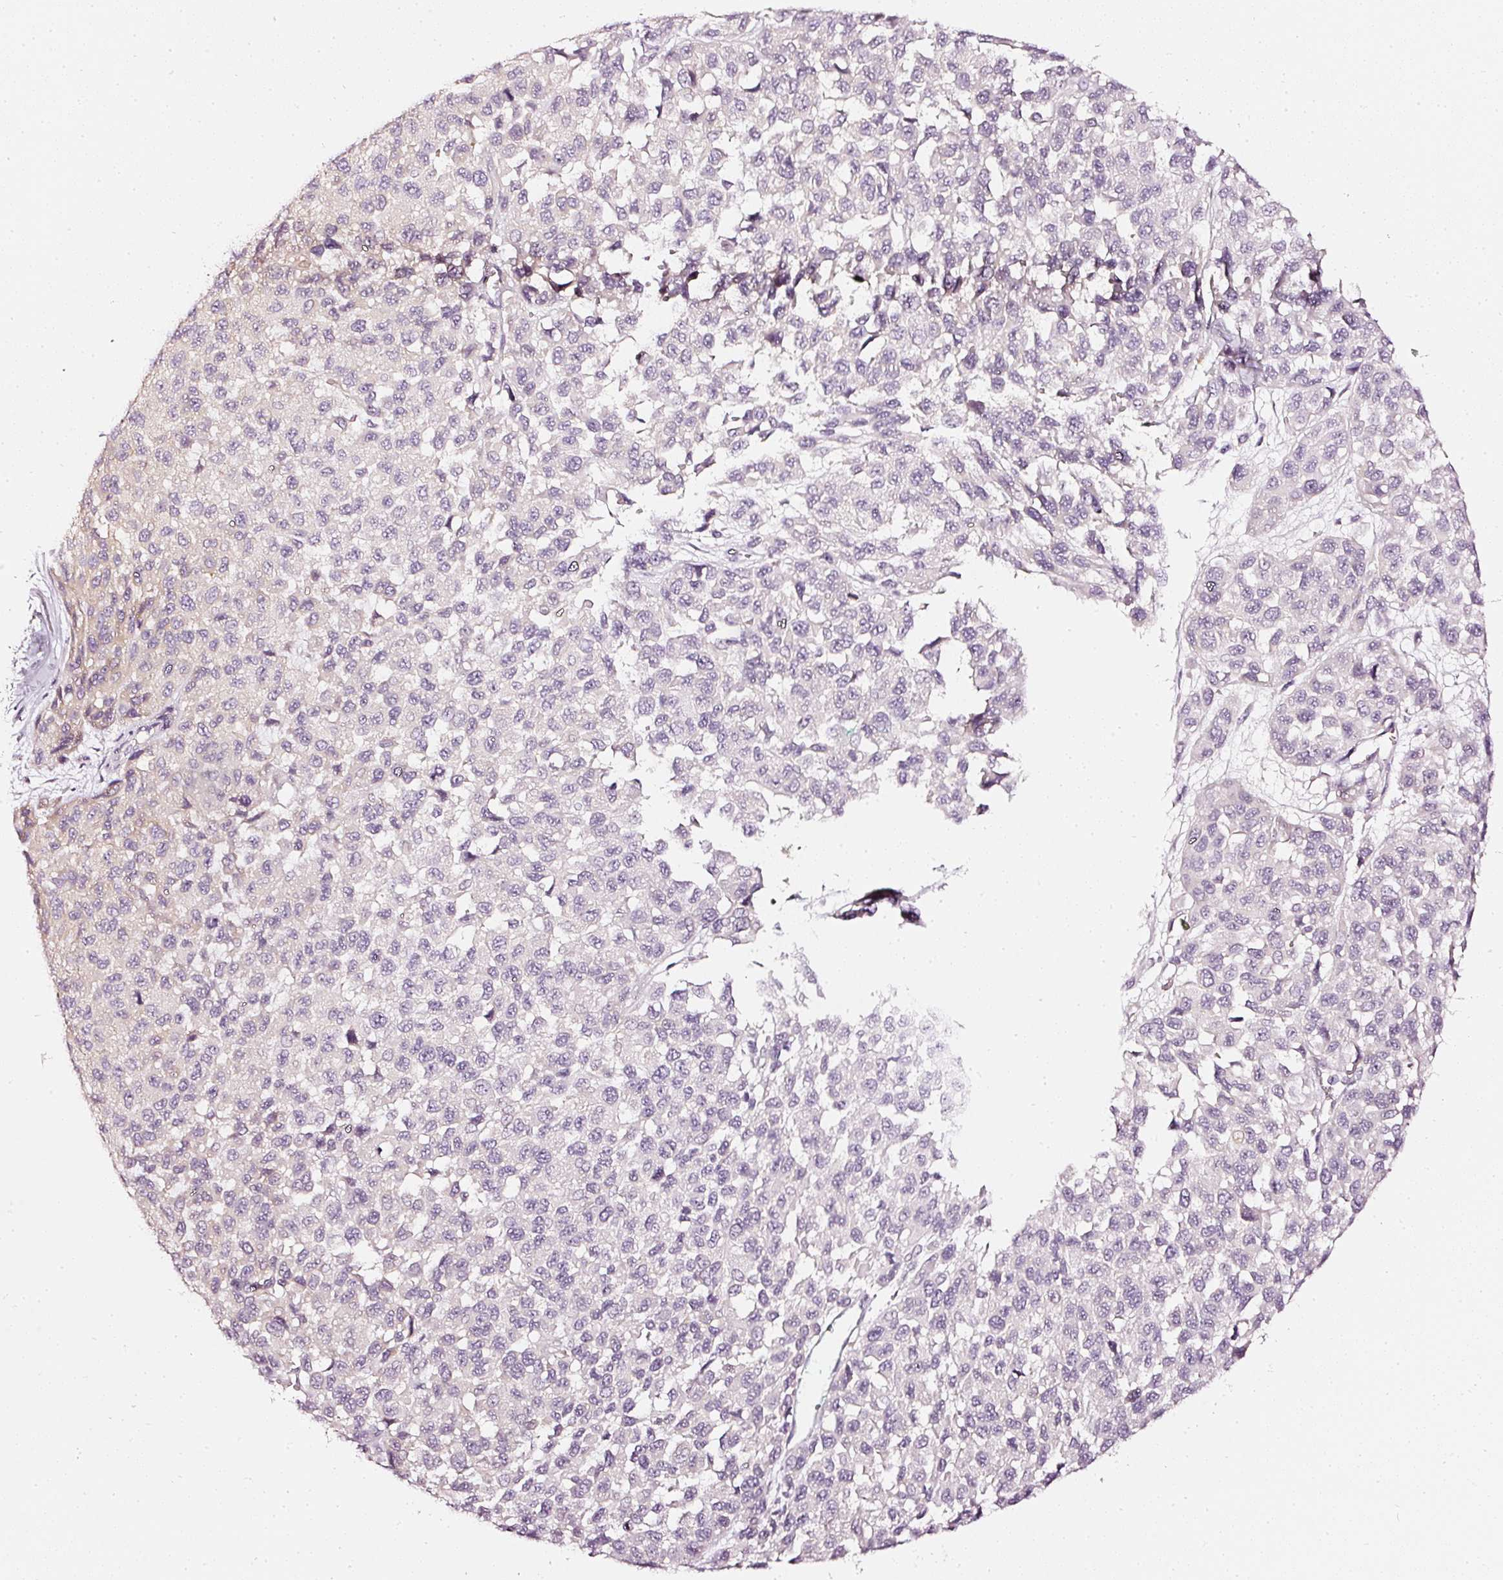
{"staining": {"intensity": "negative", "quantity": "none", "location": "none"}, "tissue": "melanoma", "cell_type": "Tumor cells", "image_type": "cancer", "snomed": [{"axis": "morphology", "description": "Malignant melanoma, NOS"}, {"axis": "topography", "description": "Skin"}], "caption": "There is no significant positivity in tumor cells of malignant melanoma. The staining is performed using DAB (3,3'-diaminobenzidine) brown chromogen with nuclei counter-stained in using hematoxylin.", "gene": "CNP", "patient": {"sex": "male", "age": 62}}